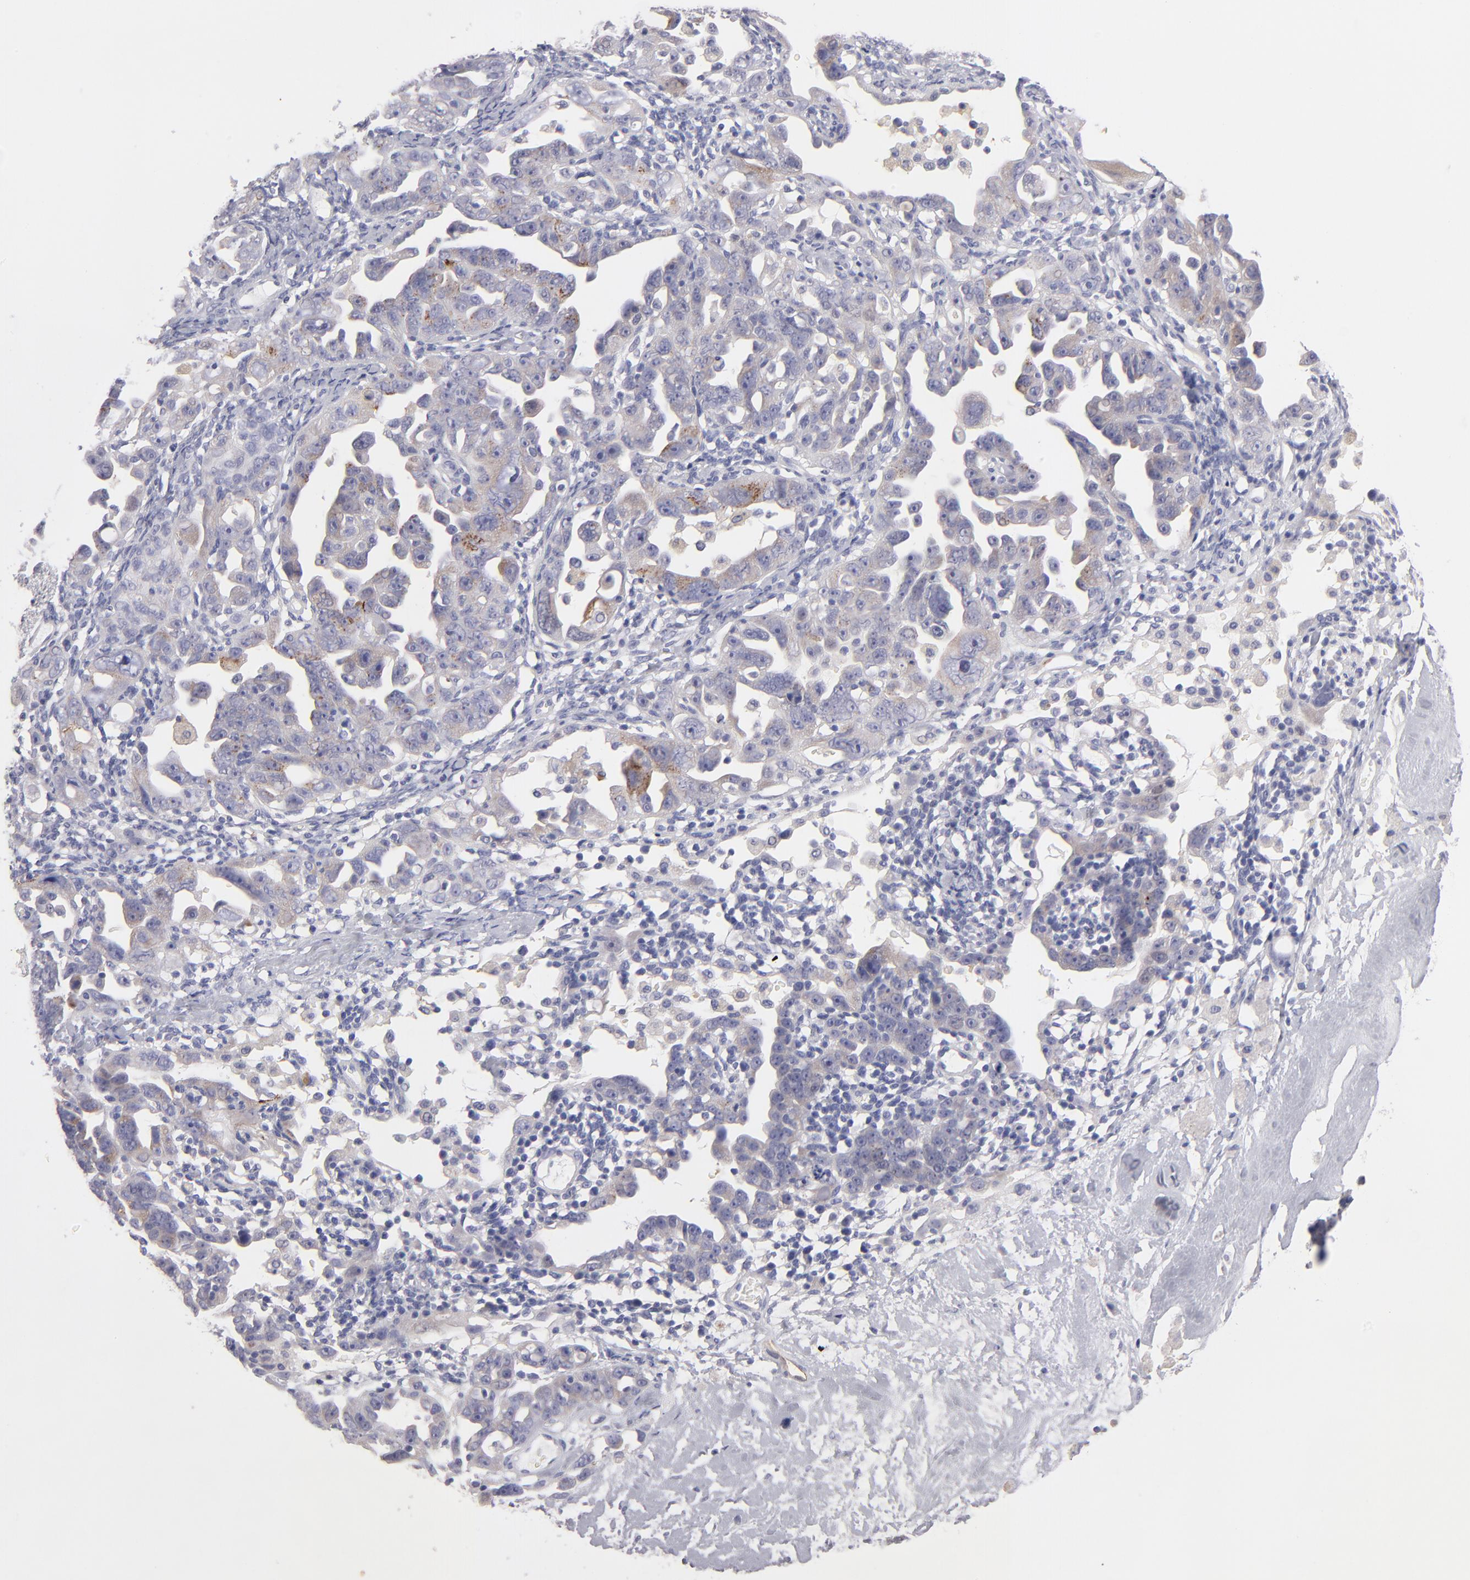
{"staining": {"intensity": "moderate", "quantity": "<25%", "location": "cytoplasmic/membranous"}, "tissue": "ovarian cancer", "cell_type": "Tumor cells", "image_type": "cancer", "snomed": [{"axis": "morphology", "description": "Cystadenocarcinoma, serous, NOS"}, {"axis": "topography", "description": "Ovary"}], "caption": "High-magnification brightfield microscopy of serous cystadenocarcinoma (ovarian) stained with DAB (3,3'-diaminobenzidine) (brown) and counterstained with hematoxylin (blue). tumor cells exhibit moderate cytoplasmic/membranous positivity is present in about<25% of cells.", "gene": "PLVAP", "patient": {"sex": "female", "age": 66}}